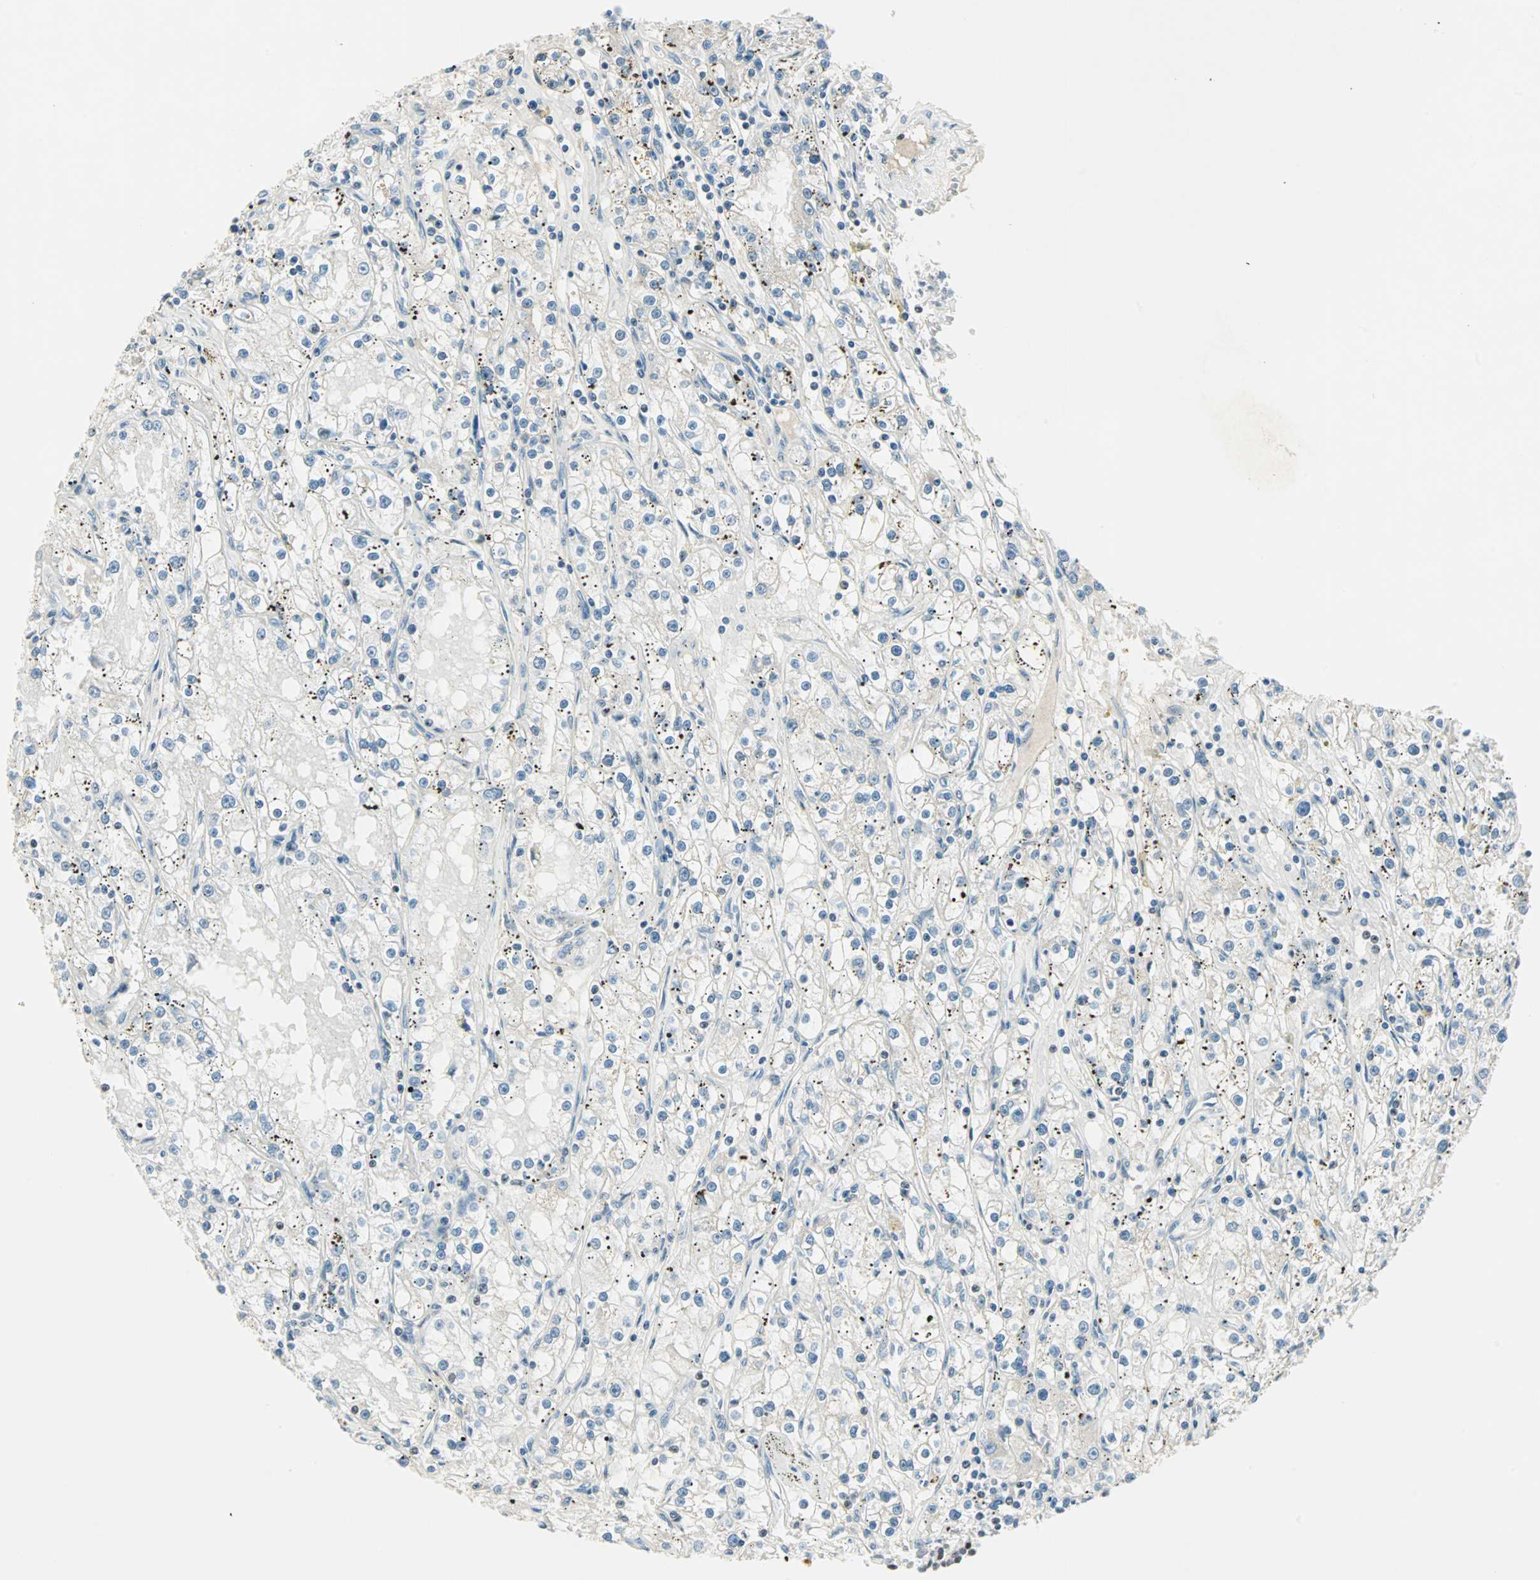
{"staining": {"intensity": "negative", "quantity": "none", "location": "none"}, "tissue": "renal cancer", "cell_type": "Tumor cells", "image_type": "cancer", "snomed": [{"axis": "morphology", "description": "Adenocarcinoma, NOS"}, {"axis": "topography", "description": "Kidney"}], "caption": "Immunohistochemical staining of adenocarcinoma (renal) reveals no significant staining in tumor cells.", "gene": "SIN3A", "patient": {"sex": "male", "age": 56}}